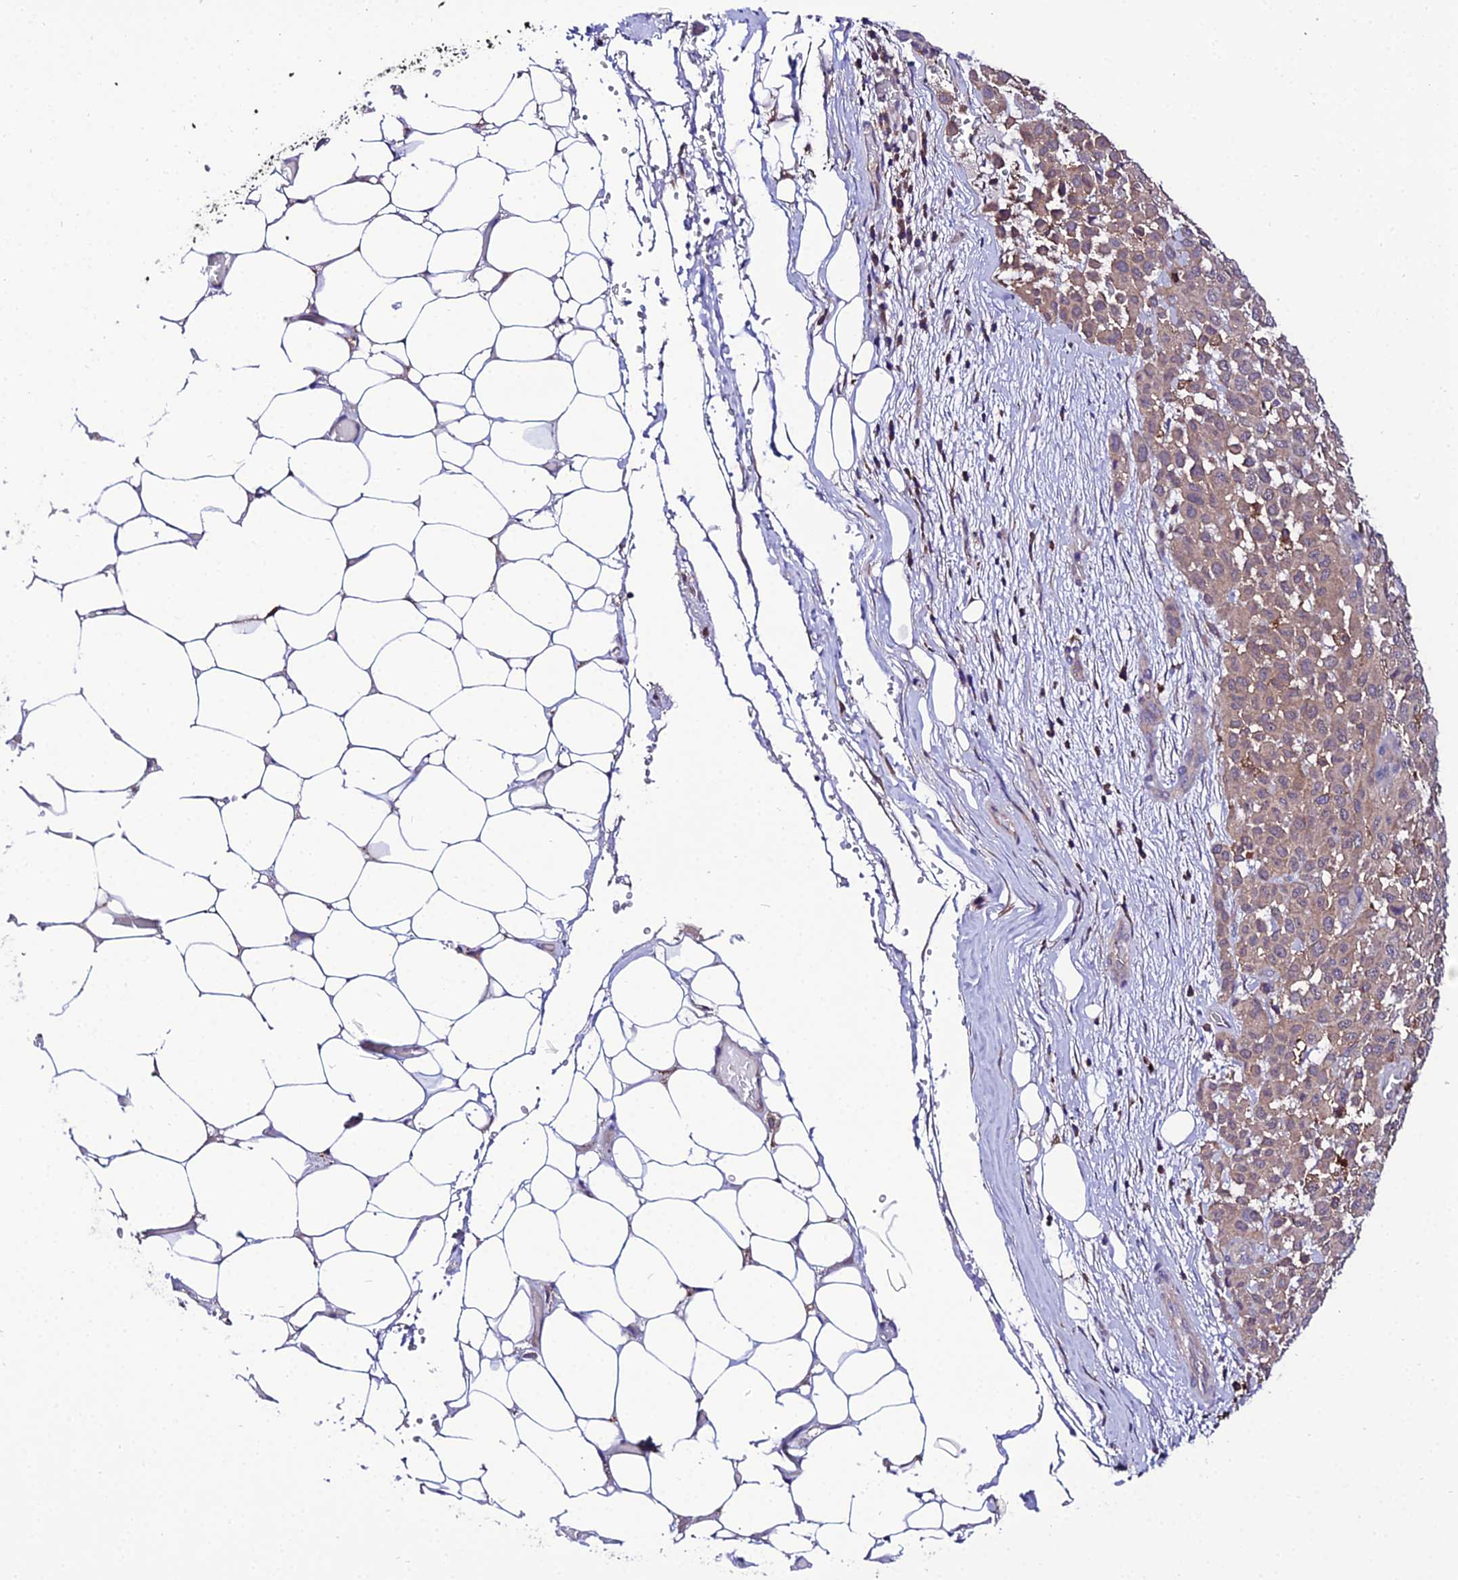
{"staining": {"intensity": "weak", "quantity": "25%-75%", "location": "cytoplasmic/membranous"}, "tissue": "melanoma", "cell_type": "Tumor cells", "image_type": "cancer", "snomed": [{"axis": "morphology", "description": "Malignant melanoma, Metastatic site"}, {"axis": "topography", "description": "Skin"}], "caption": "IHC staining of malignant melanoma (metastatic site), which reveals low levels of weak cytoplasmic/membranous expression in about 25%-75% of tumor cells indicating weak cytoplasmic/membranous protein expression. The staining was performed using DAB (3,3'-diaminobenzidine) (brown) for protein detection and nuclei were counterstained in hematoxylin (blue).", "gene": "C2orf69", "patient": {"sex": "female", "age": 81}}